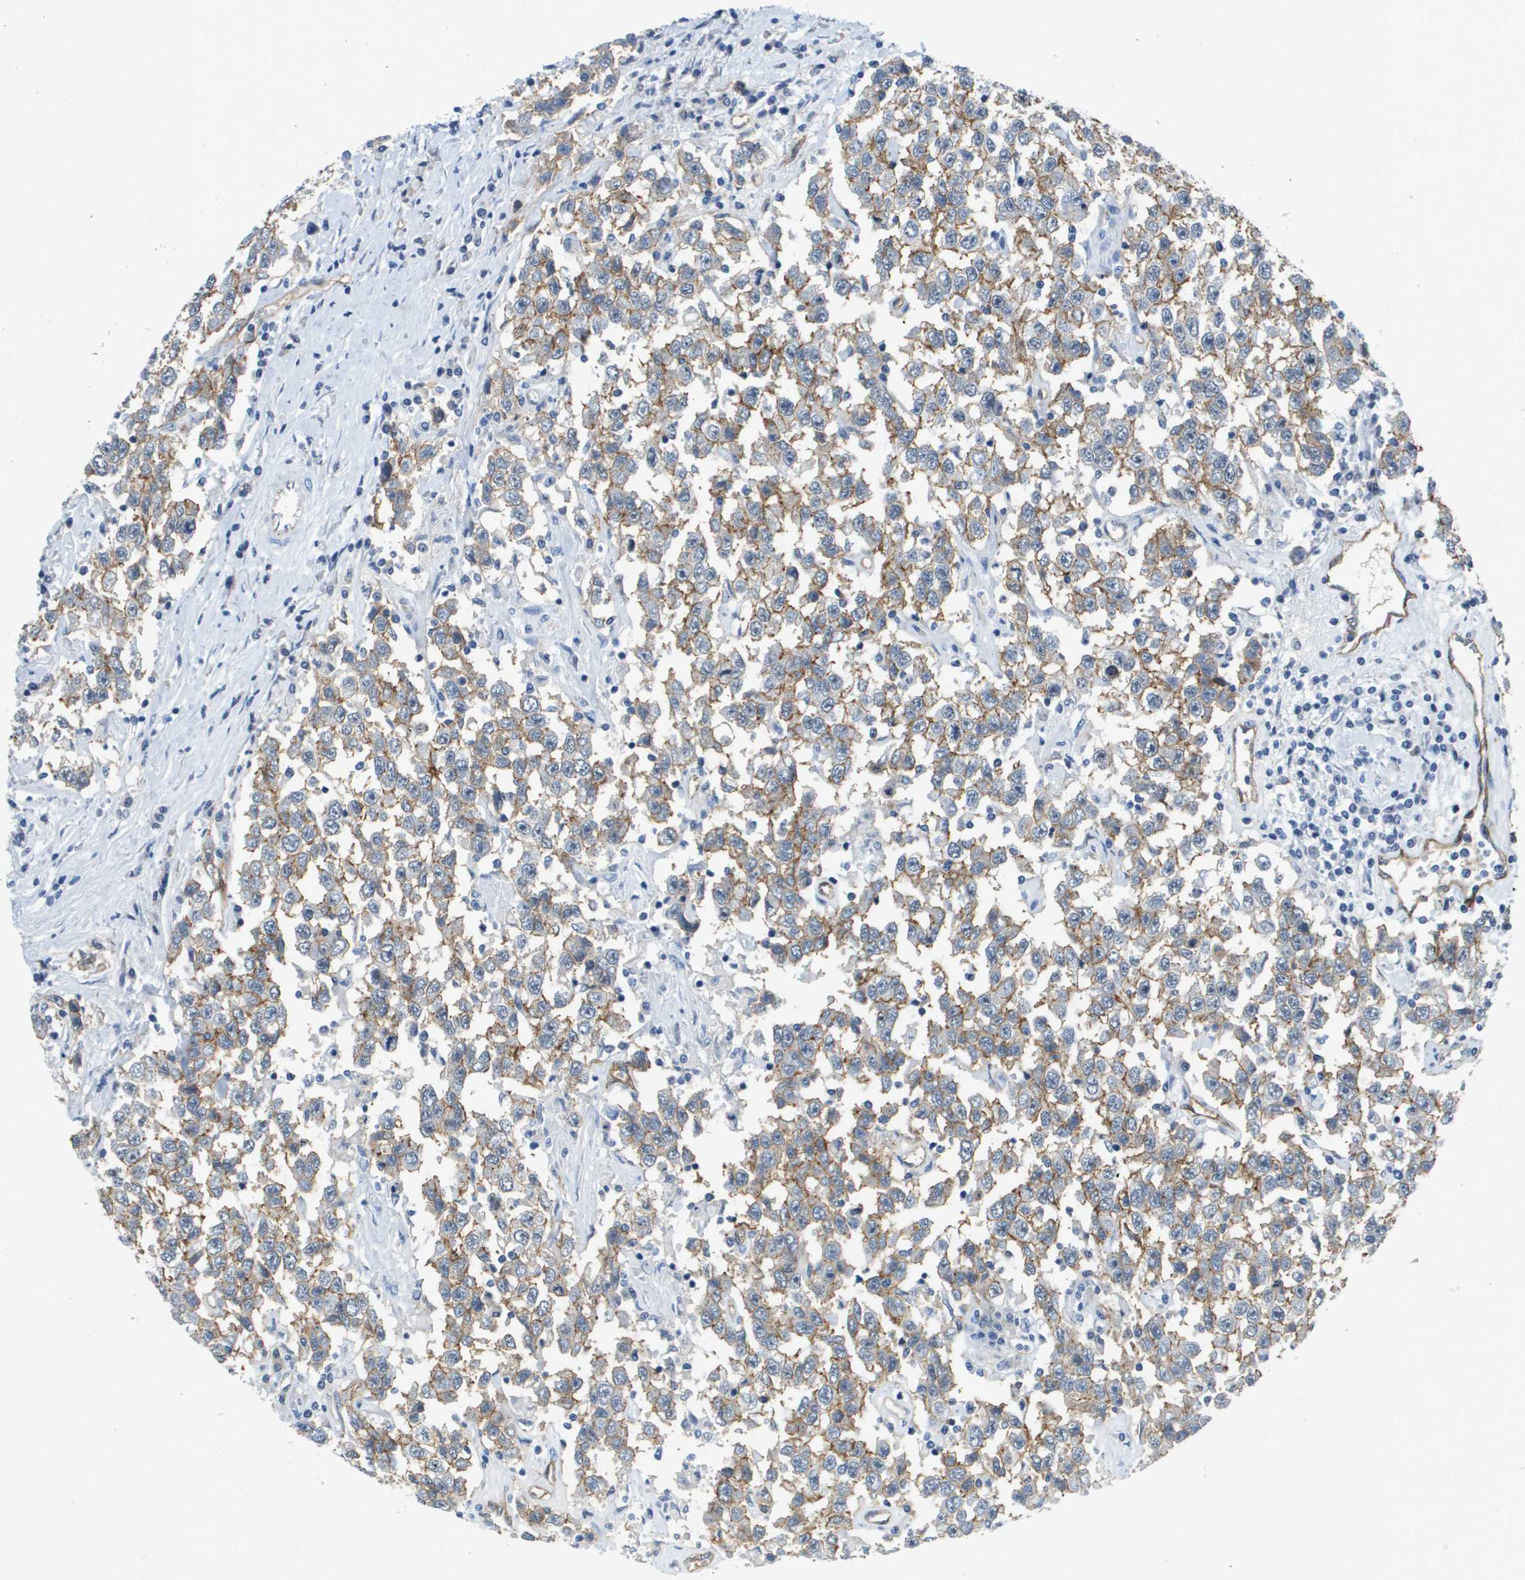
{"staining": {"intensity": "moderate", "quantity": ">75%", "location": "cytoplasmic/membranous"}, "tissue": "testis cancer", "cell_type": "Tumor cells", "image_type": "cancer", "snomed": [{"axis": "morphology", "description": "Seminoma, NOS"}, {"axis": "topography", "description": "Testis"}], "caption": "Protein expression analysis of human testis cancer reveals moderate cytoplasmic/membranous expression in about >75% of tumor cells. (Brightfield microscopy of DAB IHC at high magnification).", "gene": "ITGA6", "patient": {"sex": "male", "age": 41}}